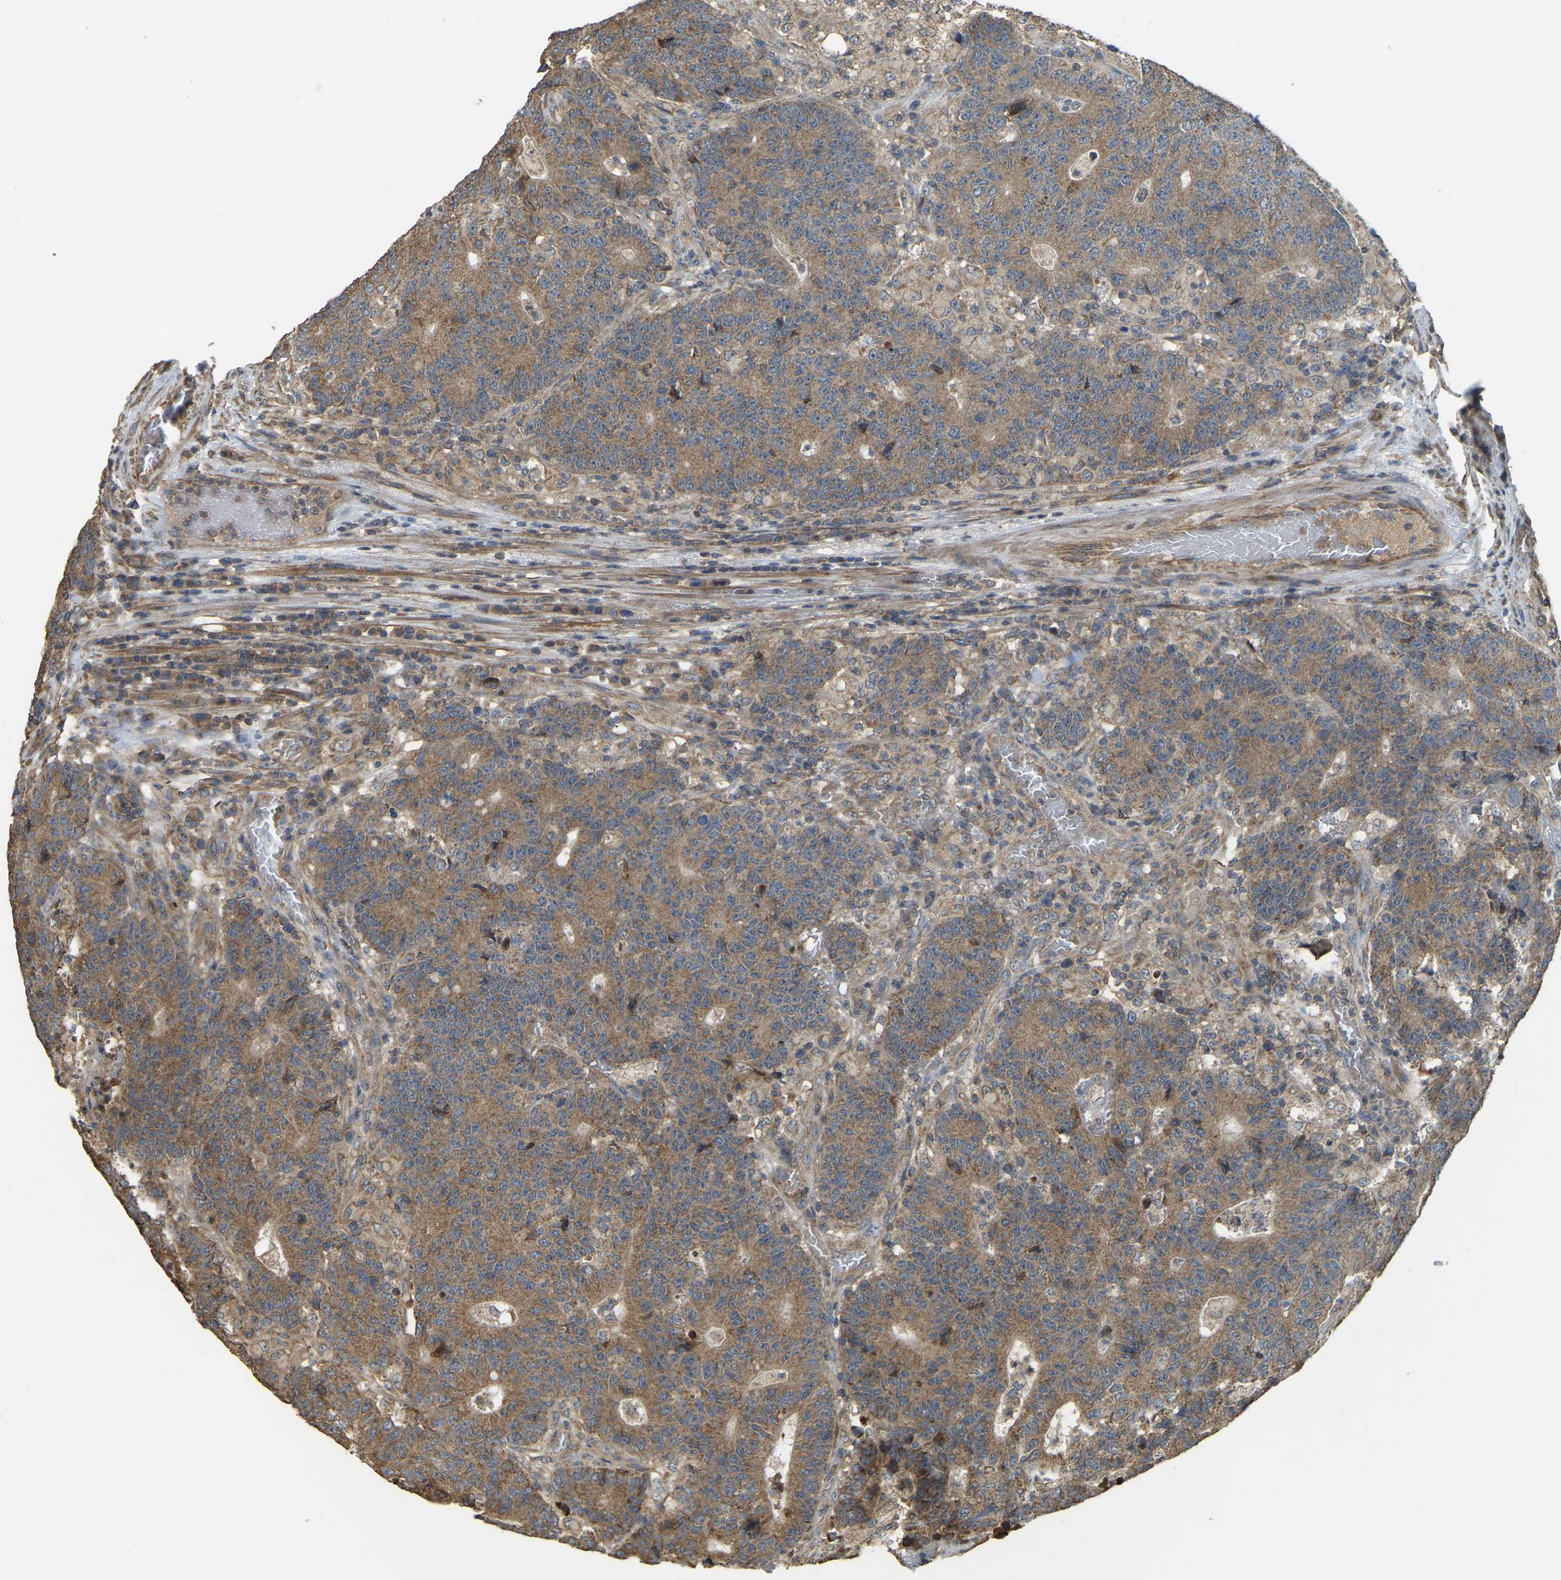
{"staining": {"intensity": "moderate", "quantity": ">75%", "location": "cytoplasmic/membranous"}, "tissue": "colorectal cancer", "cell_type": "Tumor cells", "image_type": "cancer", "snomed": [{"axis": "morphology", "description": "Normal tissue, NOS"}, {"axis": "morphology", "description": "Adenocarcinoma, NOS"}, {"axis": "topography", "description": "Colon"}], "caption": "Human colorectal cancer (adenocarcinoma) stained with a brown dye shows moderate cytoplasmic/membranous positive staining in approximately >75% of tumor cells.", "gene": "GNG2", "patient": {"sex": "female", "age": 75}}